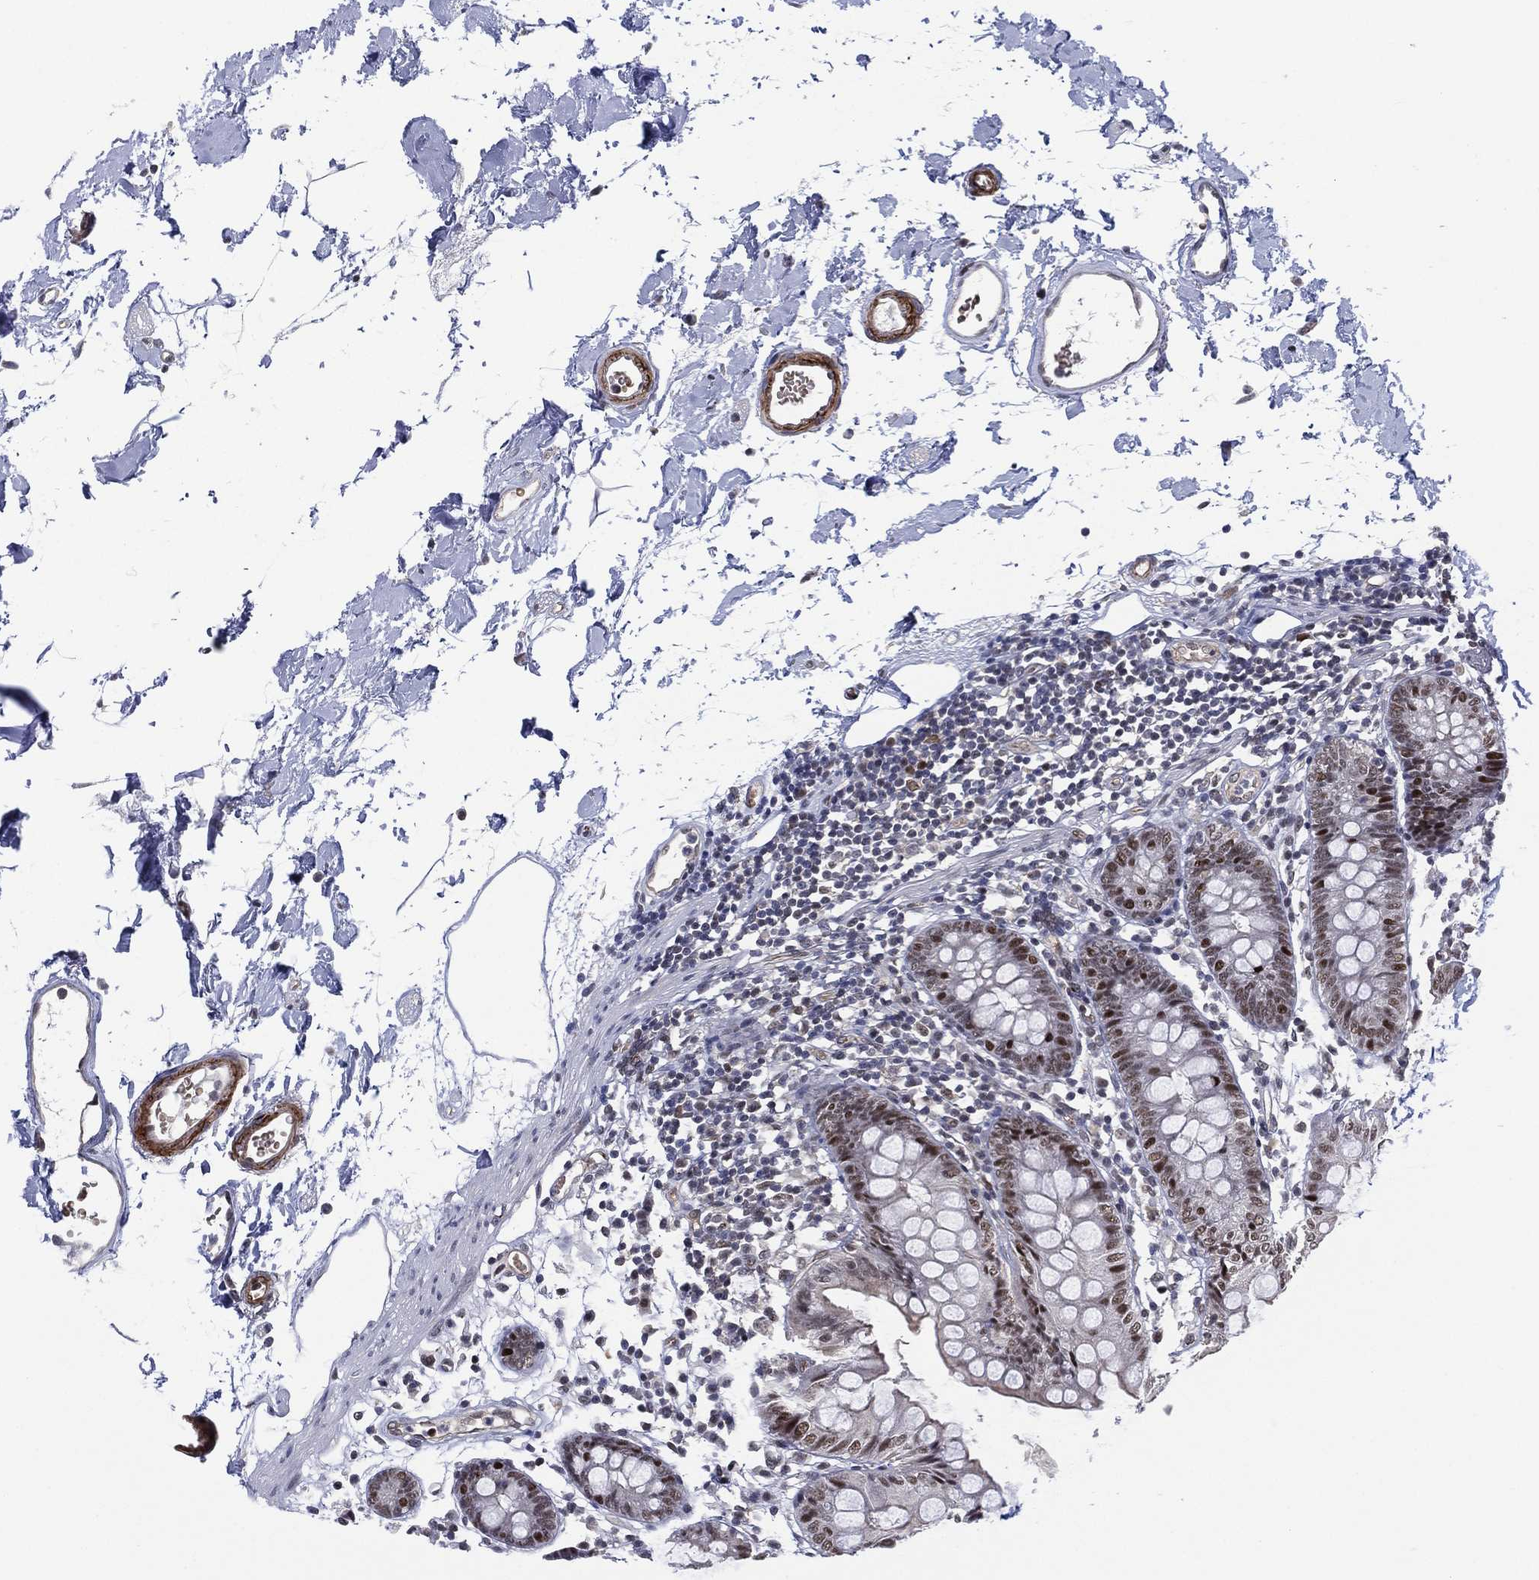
{"staining": {"intensity": "moderate", "quantity": ">75%", "location": "cytoplasmic/membranous"}, "tissue": "colon", "cell_type": "Endothelial cells", "image_type": "normal", "snomed": [{"axis": "morphology", "description": "Normal tissue, NOS"}, {"axis": "topography", "description": "Colon"}], "caption": "Brown immunohistochemical staining in normal colon exhibits moderate cytoplasmic/membranous expression in about >75% of endothelial cells.", "gene": "GSE1", "patient": {"sex": "female", "age": 84}}